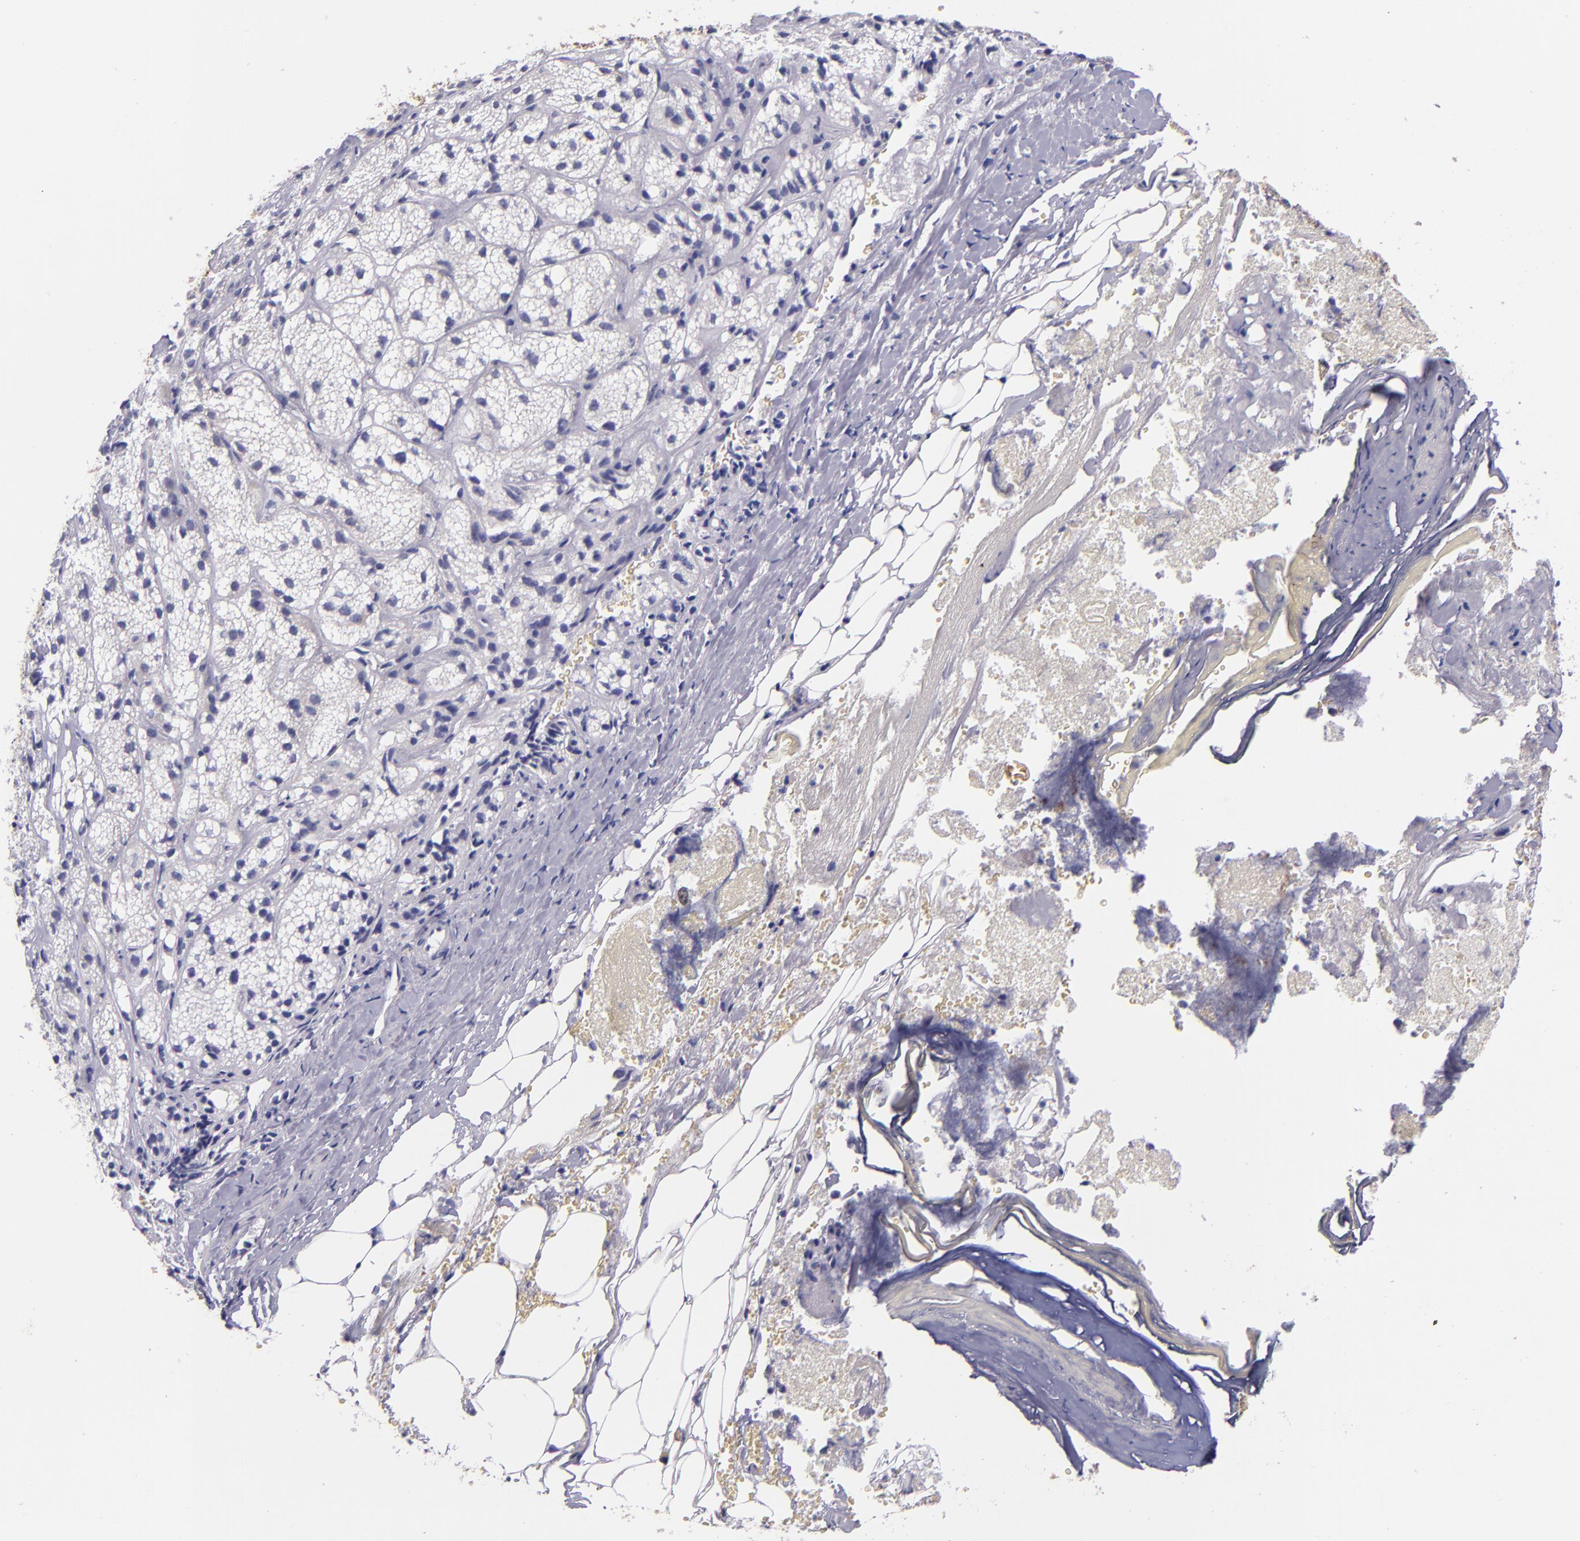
{"staining": {"intensity": "negative", "quantity": "none", "location": "none"}, "tissue": "adrenal gland", "cell_type": "Glandular cells", "image_type": "normal", "snomed": [{"axis": "morphology", "description": "Normal tissue, NOS"}, {"axis": "topography", "description": "Adrenal gland"}], "caption": "This image is of normal adrenal gland stained with immunohistochemistry (IHC) to label a protein in brown with the nuclei are counter-stained blue. There is no staining in glandular cells.", "gene": "KRT4", "patient": {"sex": "female", "age": 71}}